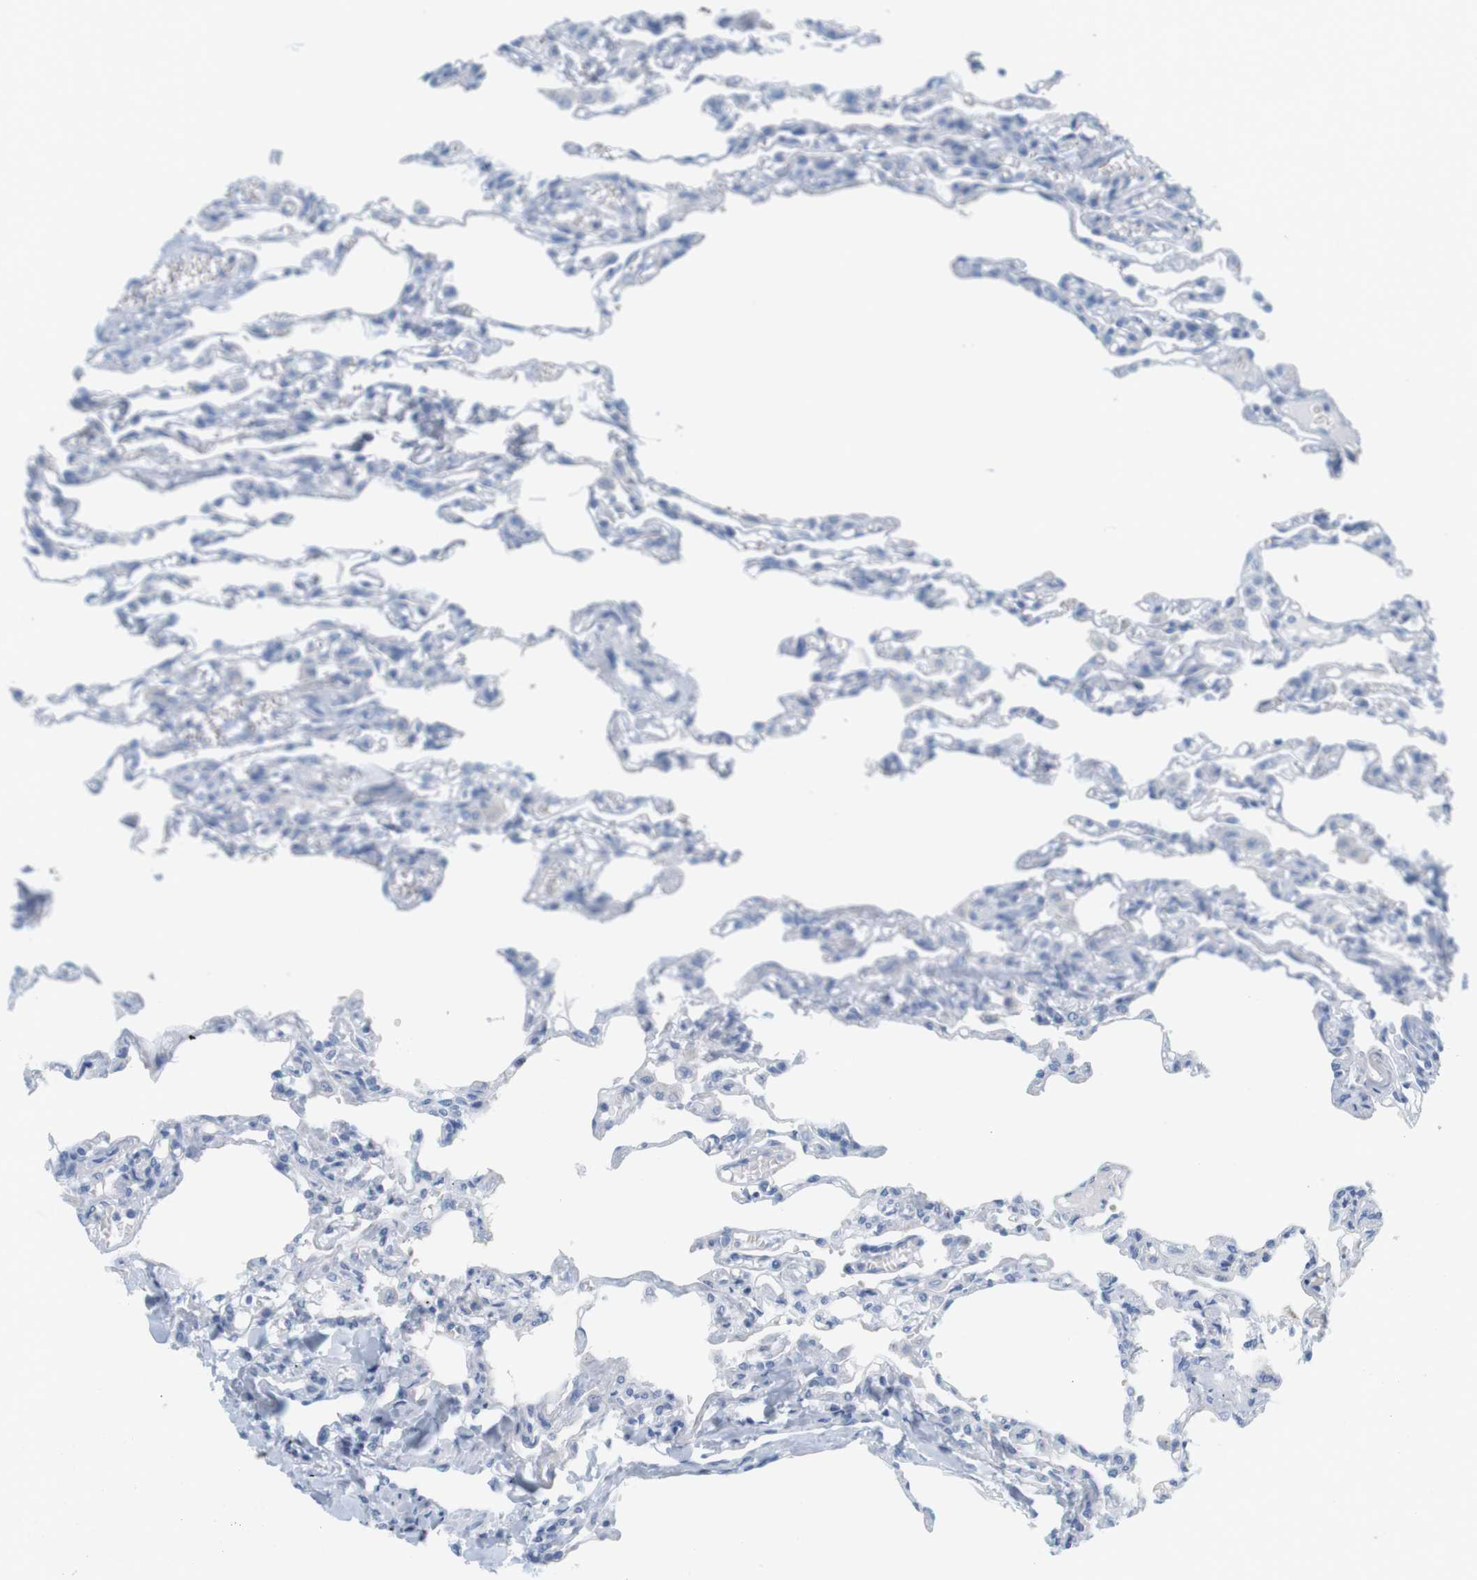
{"staining": {"intensity": "negative", "quantity": "none", "location": "none"}, "tissue": "lung", "cell_type": "Alveolar cells", "image_type": "normal", "snomed": [{"axis": "morphology", "description": "Normal tissue, NOS"}, {"axis": "topography", "description": "Lung"}], "caption": "Immunohistochemistry histopathology image of benign lung: human lung stained with DAB displays no significant protein expression in alveolar cells.", "gene": "OPRM1", "patient": {"sex": "male", "age": 21}}